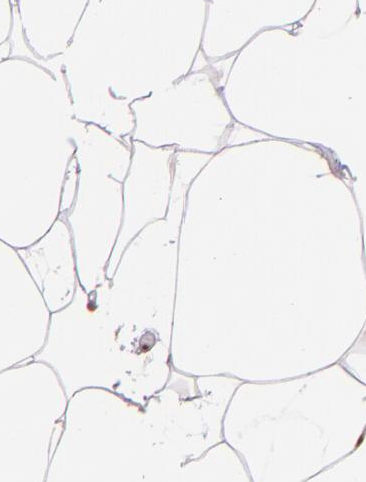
{"staining": {"intensity": "moderate", "quantity": ">75%", "location": "nuclear"}, "tissue": "adipose tissue", "cell_type": "Adipocytes", "image_type": "normal", "snomed": [{"axis": "morphology", "description": "Normal tissue, NOS"}, {"axis": "morphology", "description": "Duct carcinoma"}, {"axis": "topography", "description": "Breast"}, {"axis": "topography", "description": "Adipose tissue"}], "caption": "This histopathology image demonstrates immunohistochemistry staining of normal human adipose tissue, with medium moderate nuclear positivity in about >75% of adipocytes.", "gene": "USF1", "patient": {"sex": "female", "age": 37}}